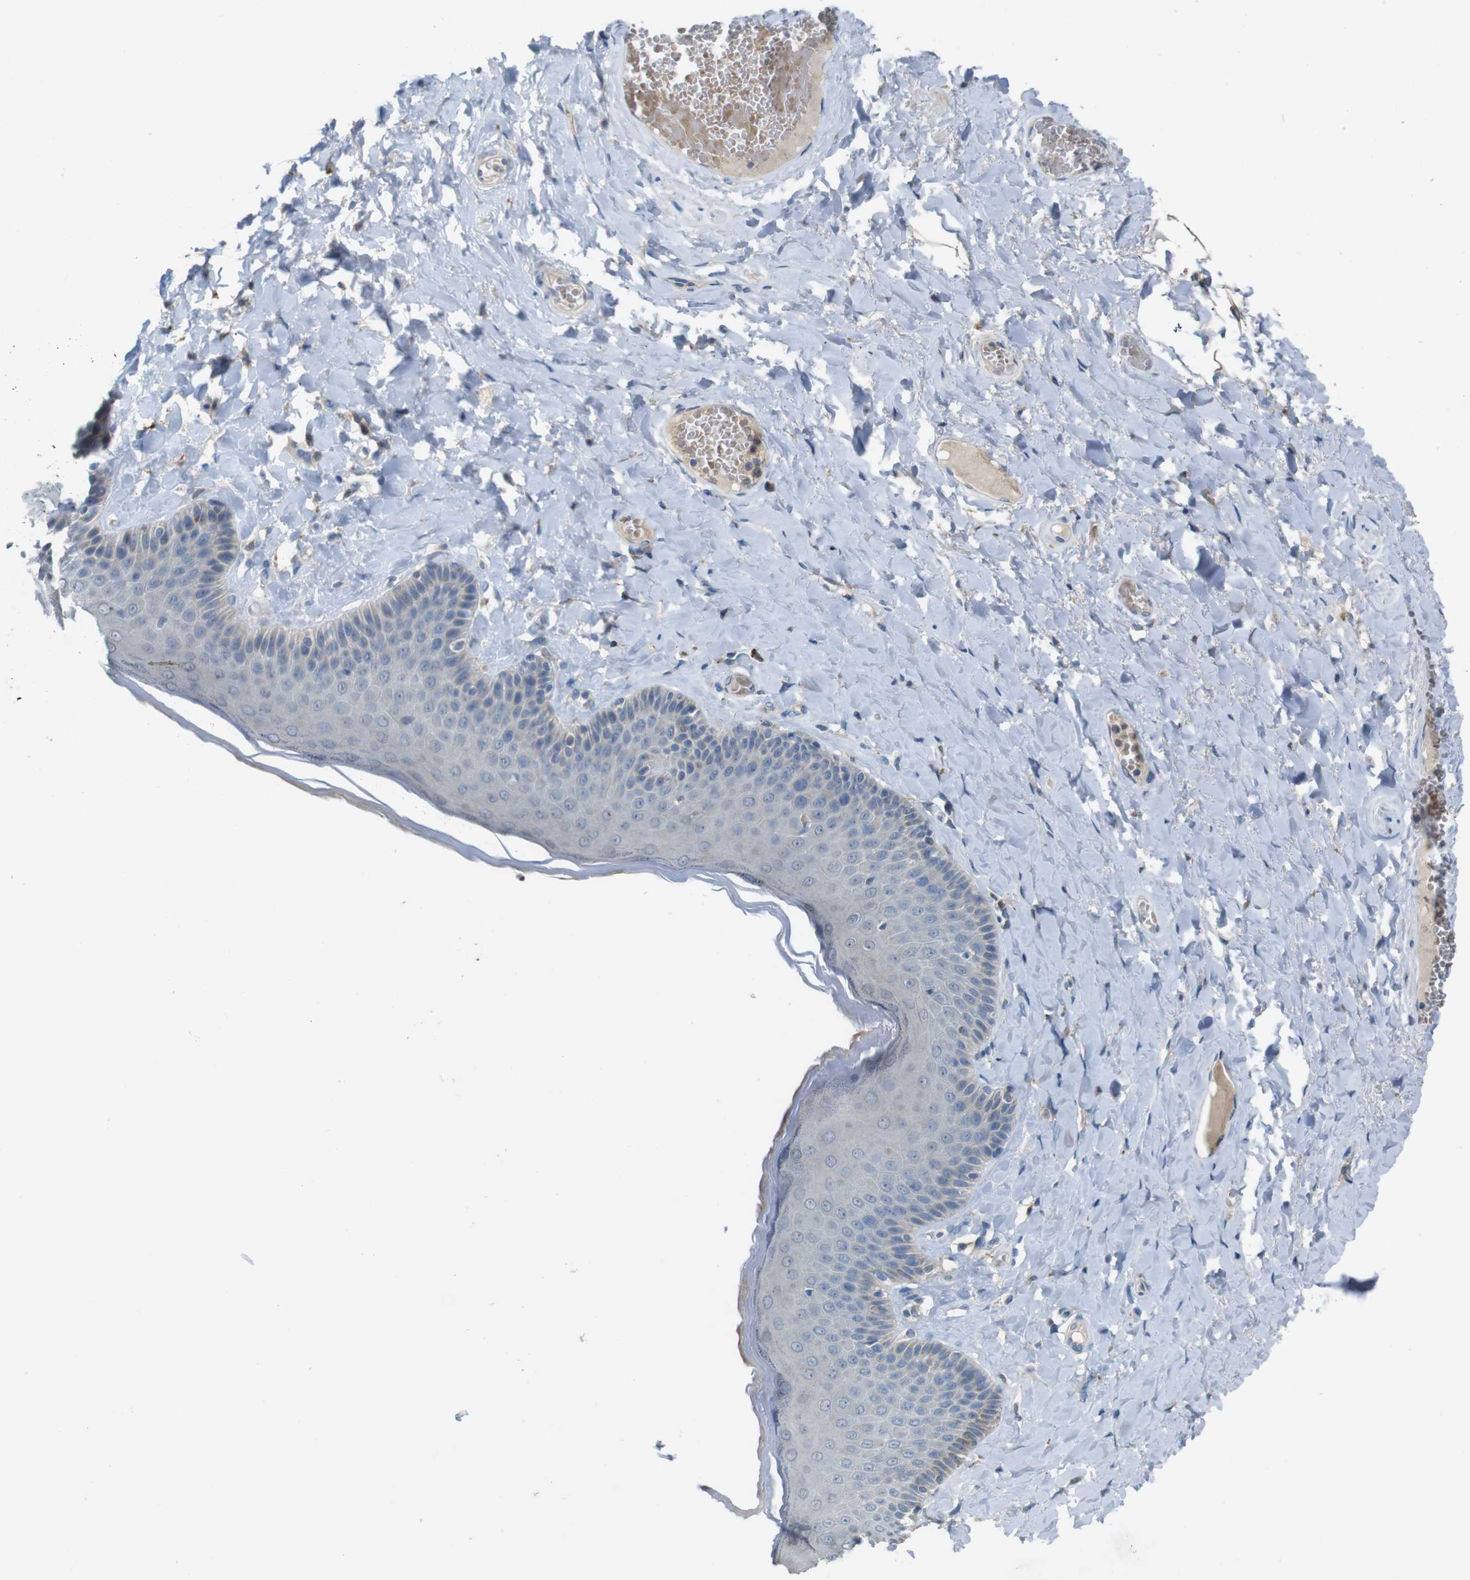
{"staining": {"intensity": "weak", "quantity": "<25%", "location": "cytoplasmic/membranous"}, "tissue": "skin", "cell_type": "Epidermal cells", "image_type": "normal", "snomed": [{"axis": "morphology", "description": "Normal tissue, NOS"}, {"axis": "topography", "description": "Anal"}], "caption": "A photomicrograph of human skin is negative for staining in epidermal cells. Brightfield microscopy of immunohistochemistry stained with DAB (3,3'-diaminobenzidine) (brown) and hematoxylin (blue), captured at high magnification.", "gene": "MOGAT3", "patient": {"sex": "male", "age": 69}}